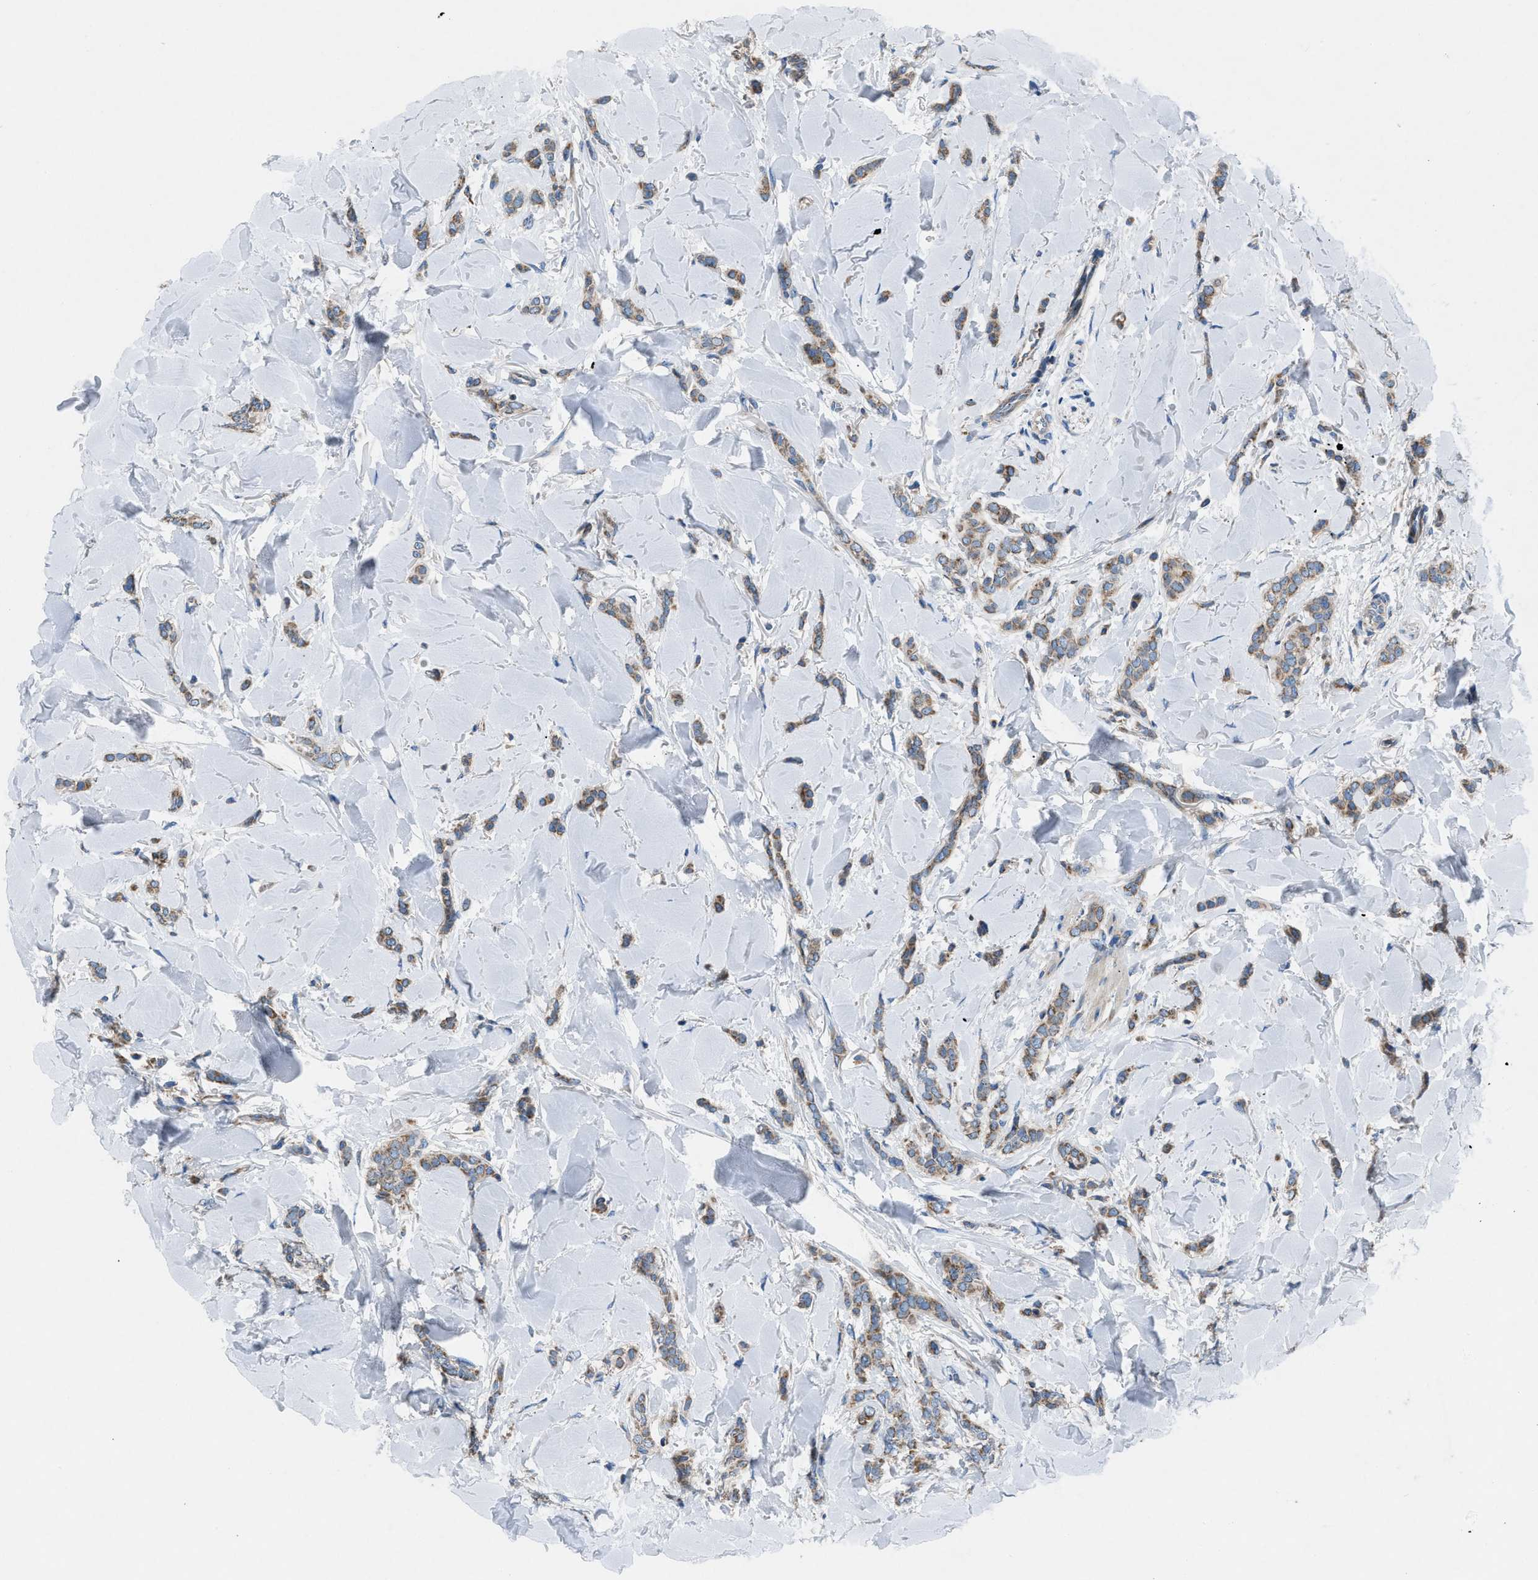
{"staining": {"intensity": "weak", "quantity": ">75%", "location": "cytoplasmic/membranous"}, "tissue": "breast cancer", "cell_type": "Tumor cells", "image_type": "cancer", "snomed": [{"axis": "morphology", "description": "Lobular carcinoma"}, {"axis": "topography", "description": "Skin"}, {"axis": "topography", "description": "Breast"}], "caption": "The micrograph reveals immunohistochemical staining of lobular carcinoma (breast). There is weak cytoplasmic/membranous staining is seen in about >75% of tumor cells.", "gene": "GRK6", "patient": {"sex": "female", "age": 46}}